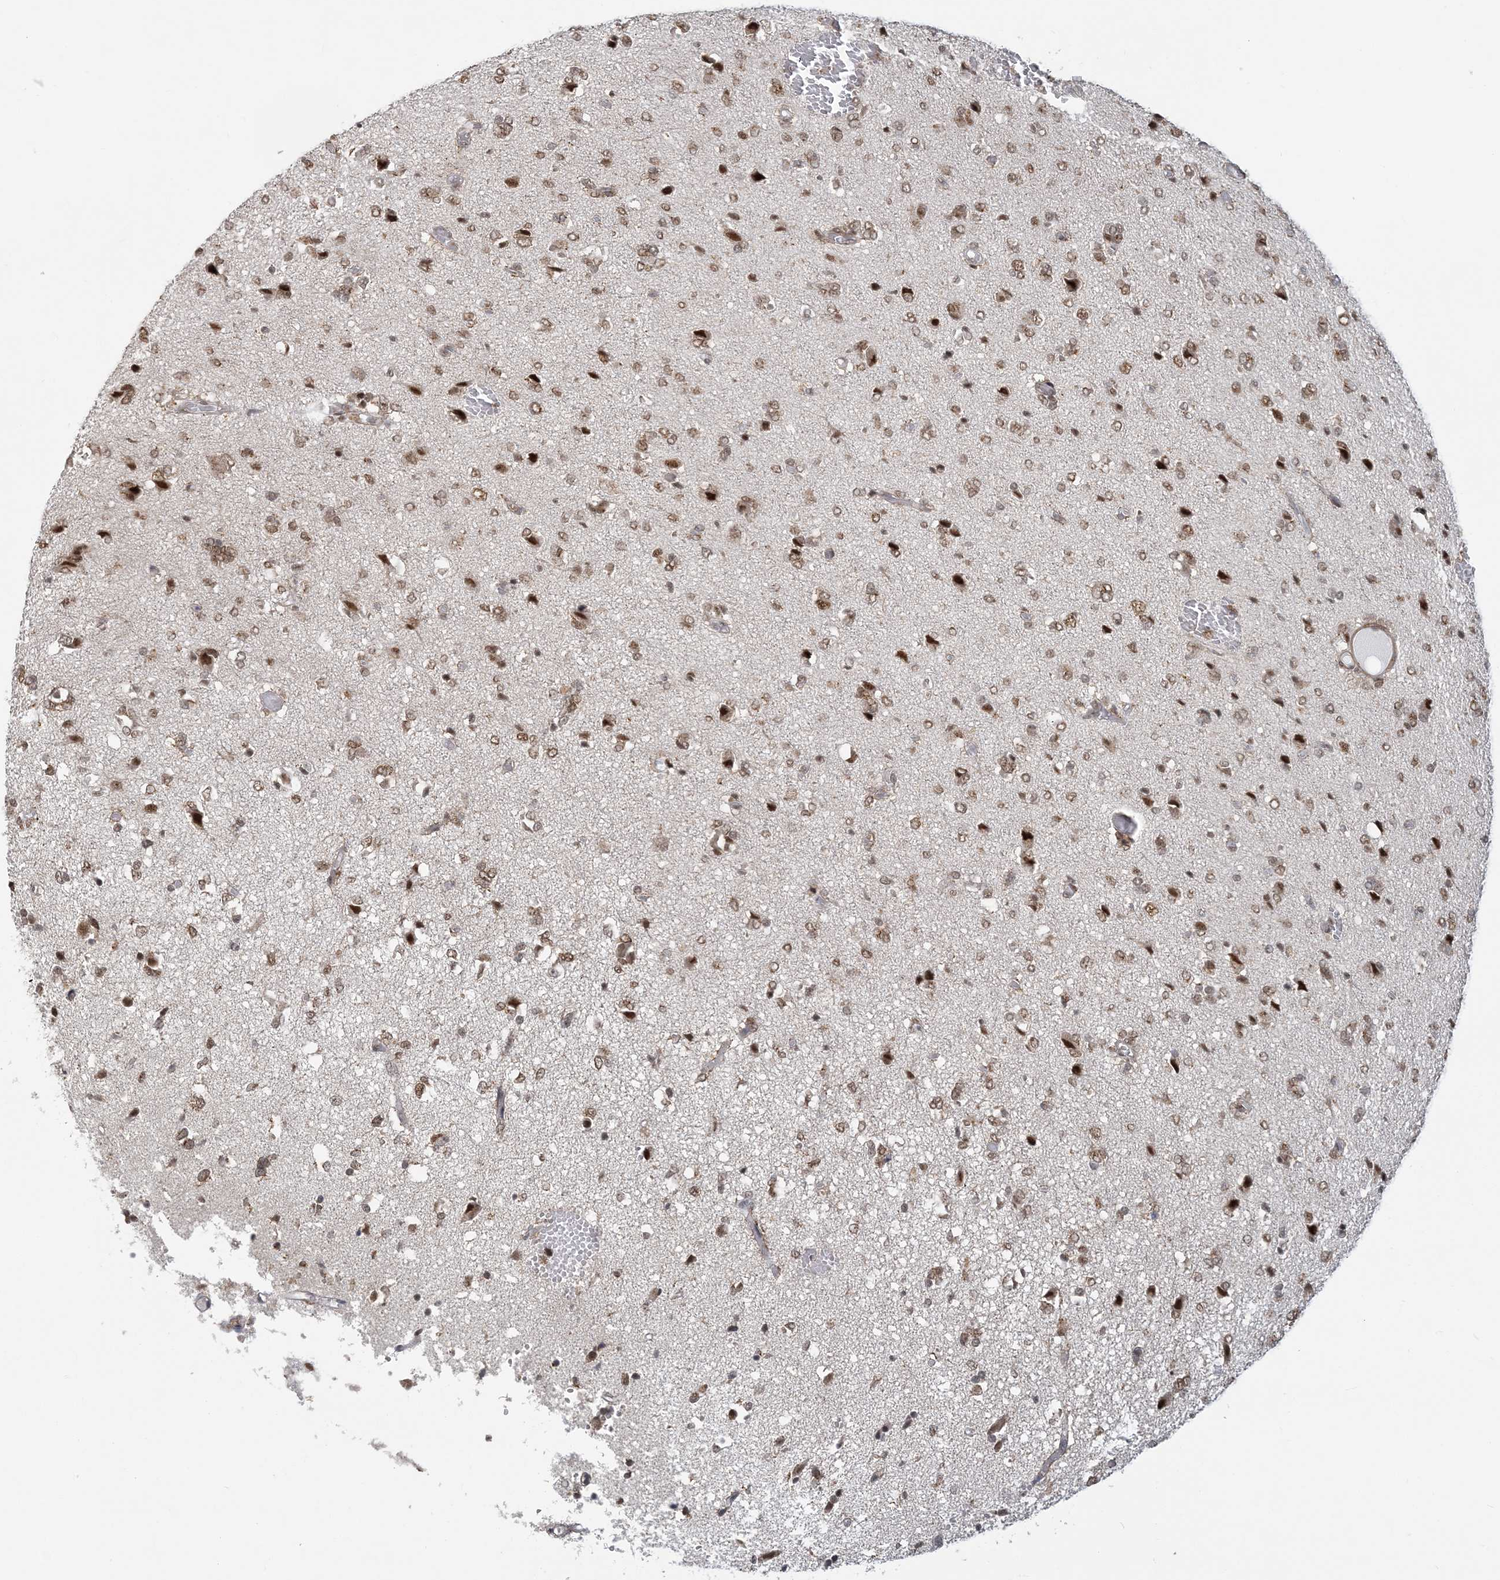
{"staining": {"intensity": "moderate", "quantity": ">75%", "location": "nuclear"}, "tissue": "glioma", "cell_type": "Tumor cells", "image_type": "cancer", "snomed": [{"axis": "morphology", "description": "Glioma, malignant, High grade"}, {"axis": "topography", "description": "Brain"}], "caption": "Glioma stained with a protein marker displays moderate staining in tumor cells.", "gene": "PLRG1", "patient": {"sex": "female", "age": 59}}